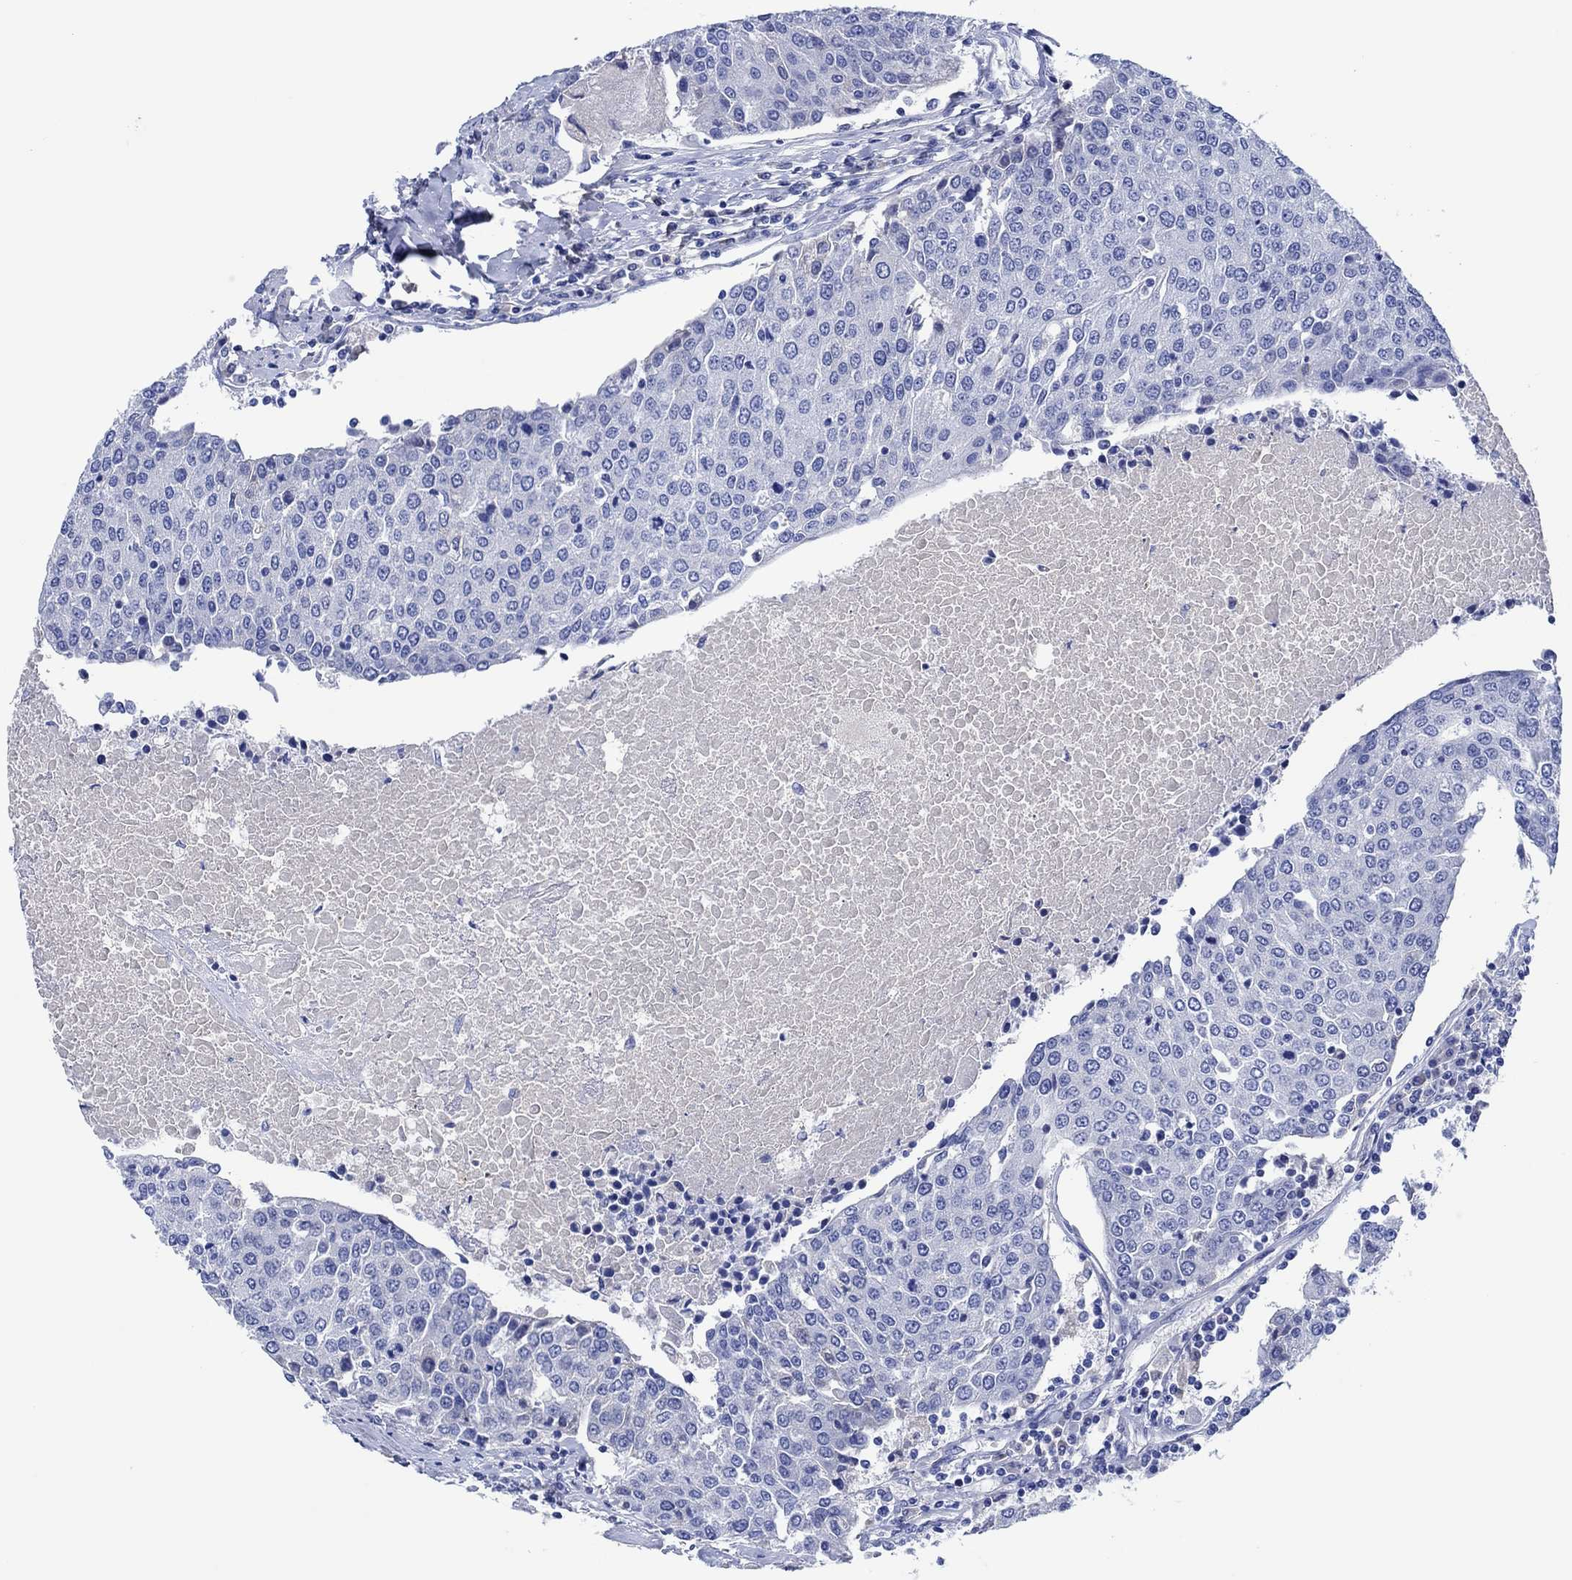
{"staining": {"intensity": "negative", "quantity": "none", "location": "none"}, "tissue": "urothelial cancer", "cell_type": "Tumor cells", "image_type": "cancer", "snomed": [{"axis": "morphology", "description": "Urothelial carcinoma, High grade"}, {"axis": "topography", "description": "Urinary bladder"}], "caption": "An immunohistochemistry histopathology image of high-grade urothelial carcinoma is shown. There is no staining in tumor cells of high-grade urothelial carcinoma. Nuclei are stained in blue.", "gene": "CPNE6", "patient": {"sex": "female", "age": 85}}